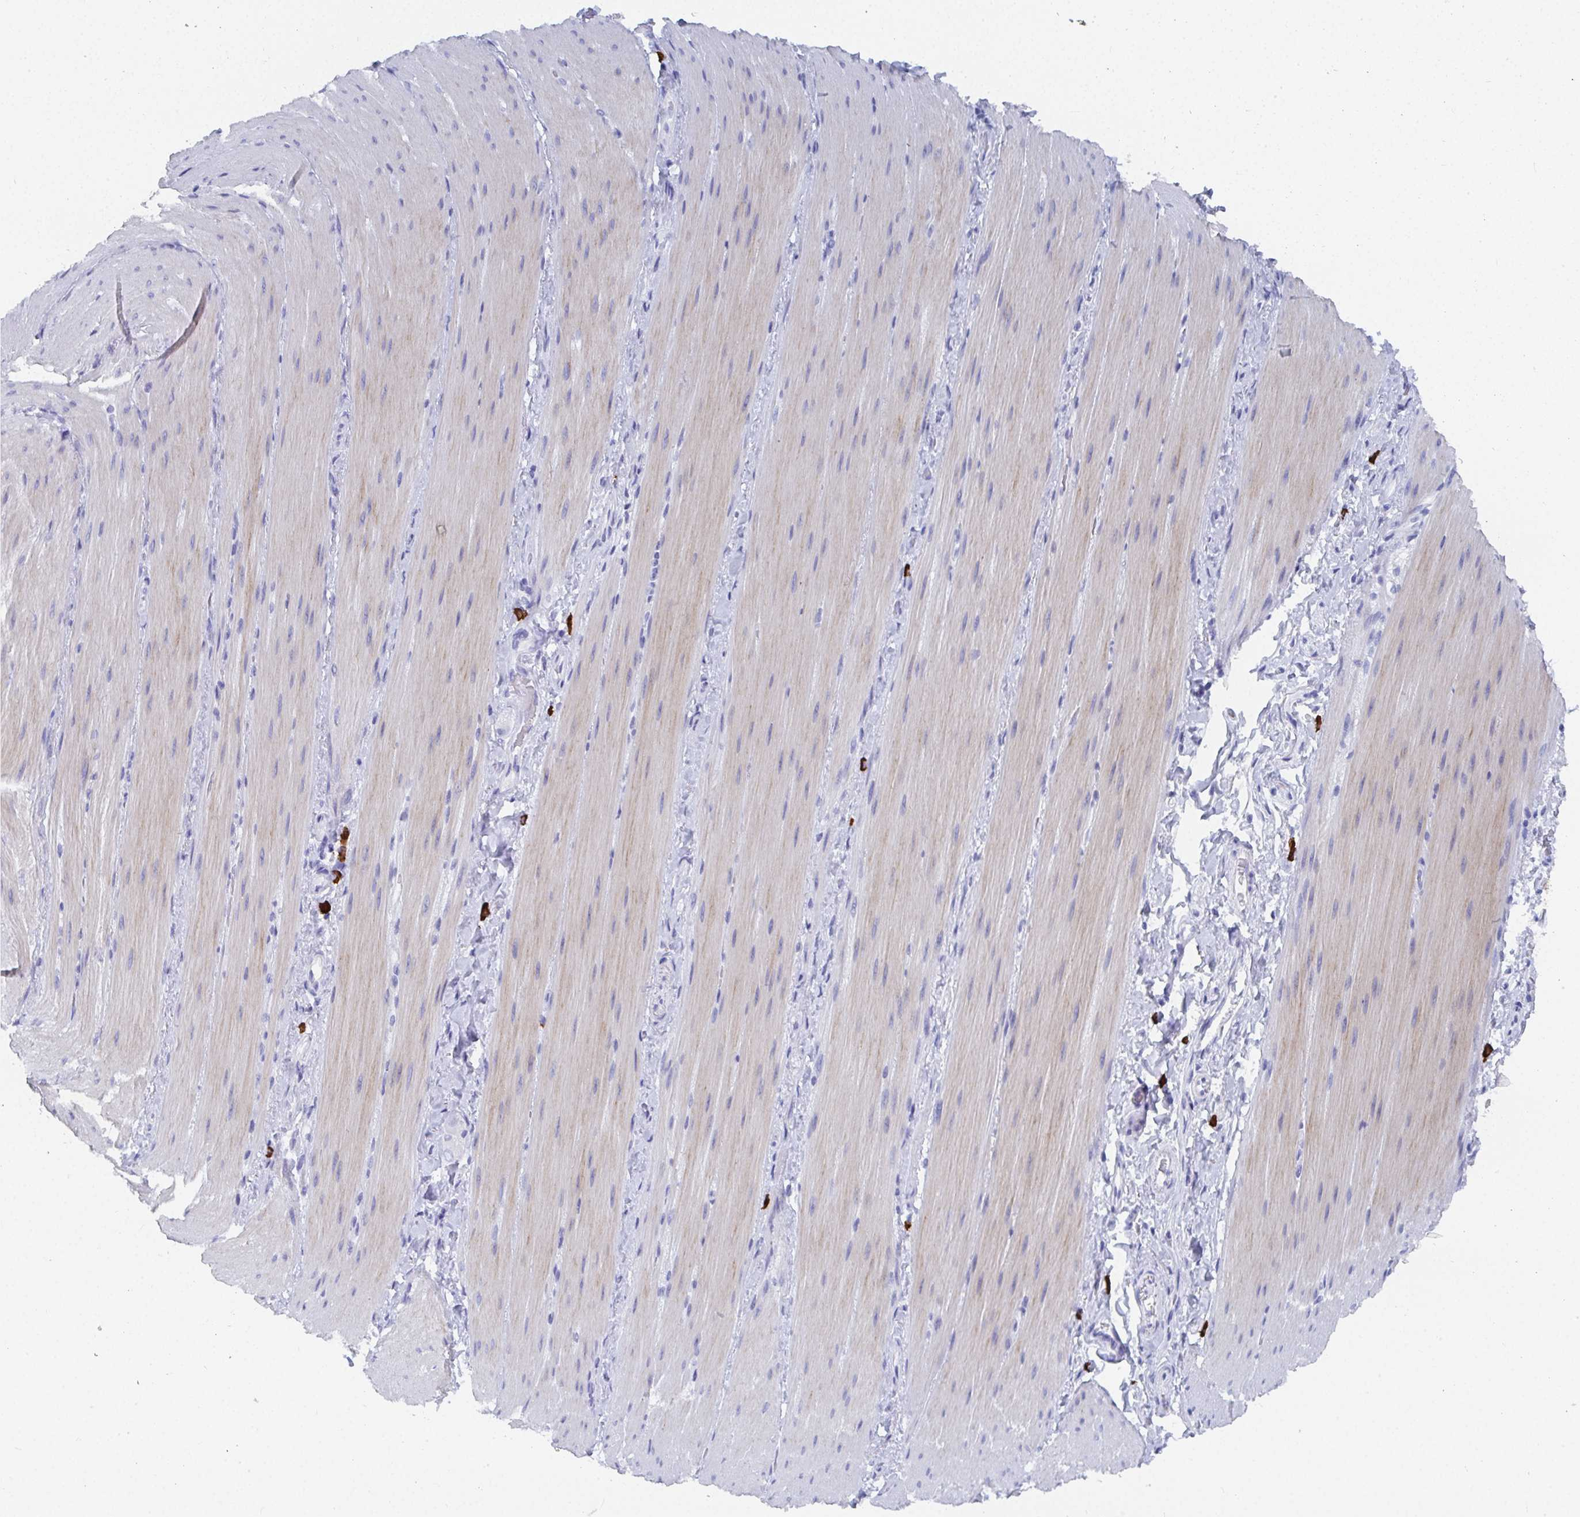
{"staining": {"intensity": "negative", "quantity": "none", "location": "none"}, "tissue": "smooth muscle", "cell_type": "Smooth muscle cells", "image_type": "normal", "snomed": [{"axis": "morphology", "description": "Normal tissue, NOS"}, {"axis": "topography", "description": "Smooth muscle"}, {"axis": "topography", "description": "Colon"}], "caption": "Protein analysis of benign smooth muscle demonstrates no significant expression in smooth muscle cells.", "gene": "GRIA1", "patient": {"sex": "male", "age": 73}}